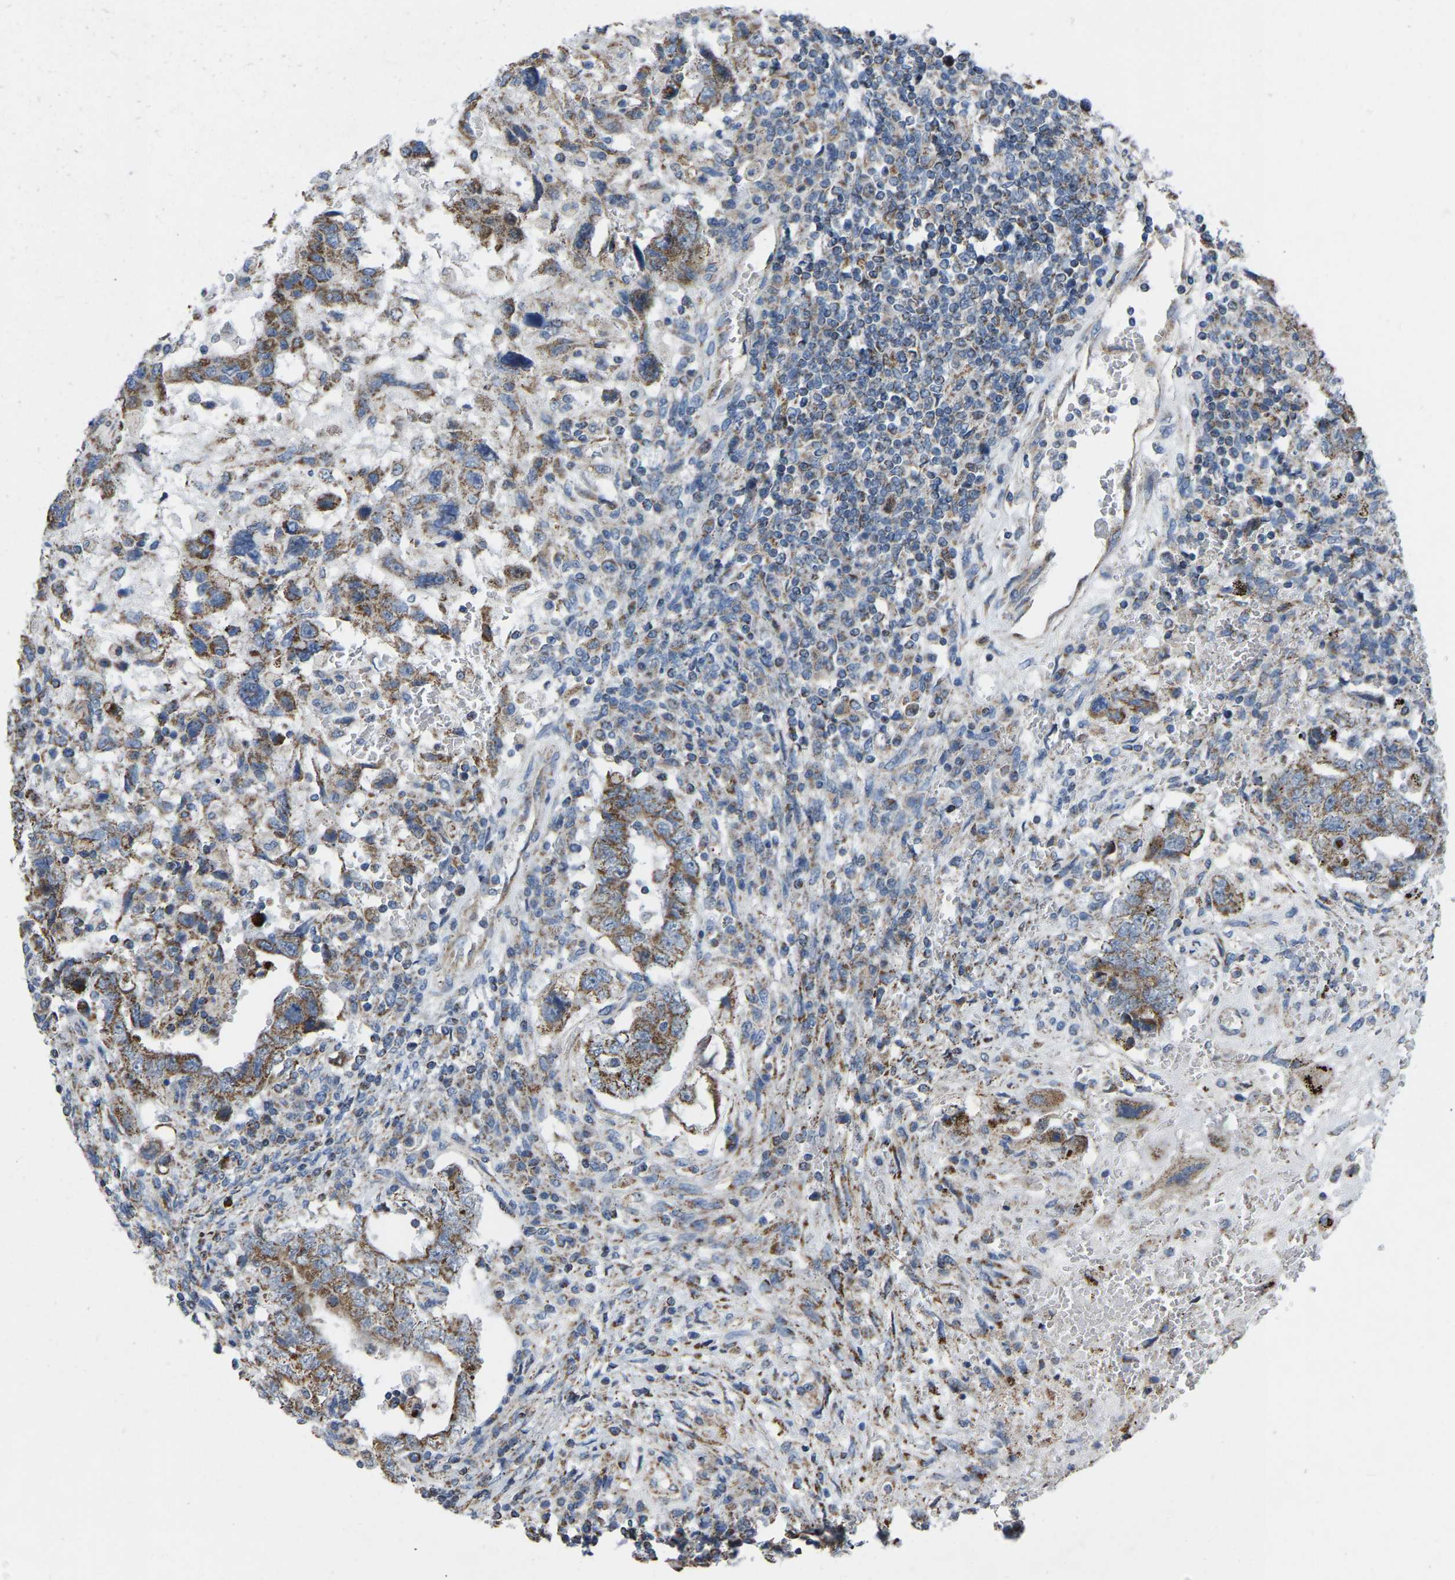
{"staining": {"intensity": "moderate", "quantity": ">75%", "location": "cytoplasmic/membranous"}, "tissue": "testis cancer", "cell_type": "Tumor cells", "image_type": "cancer", "snomed": [{"axis": "morphology", "description": "Carcinoma, Embryonal, NOS"}, {"axis": "topography", "description": "Testis"}], "caption": "Testis embryonal carcinoma stained with DAB (3,3'-diaminobenzidine) immunohistochemistry shows medium levels of moderate cytoplasmic/membranous expression in about >75% of tumor cells.", "gene": "BCL10", "patient": {"sex": "male", "age": 26}}